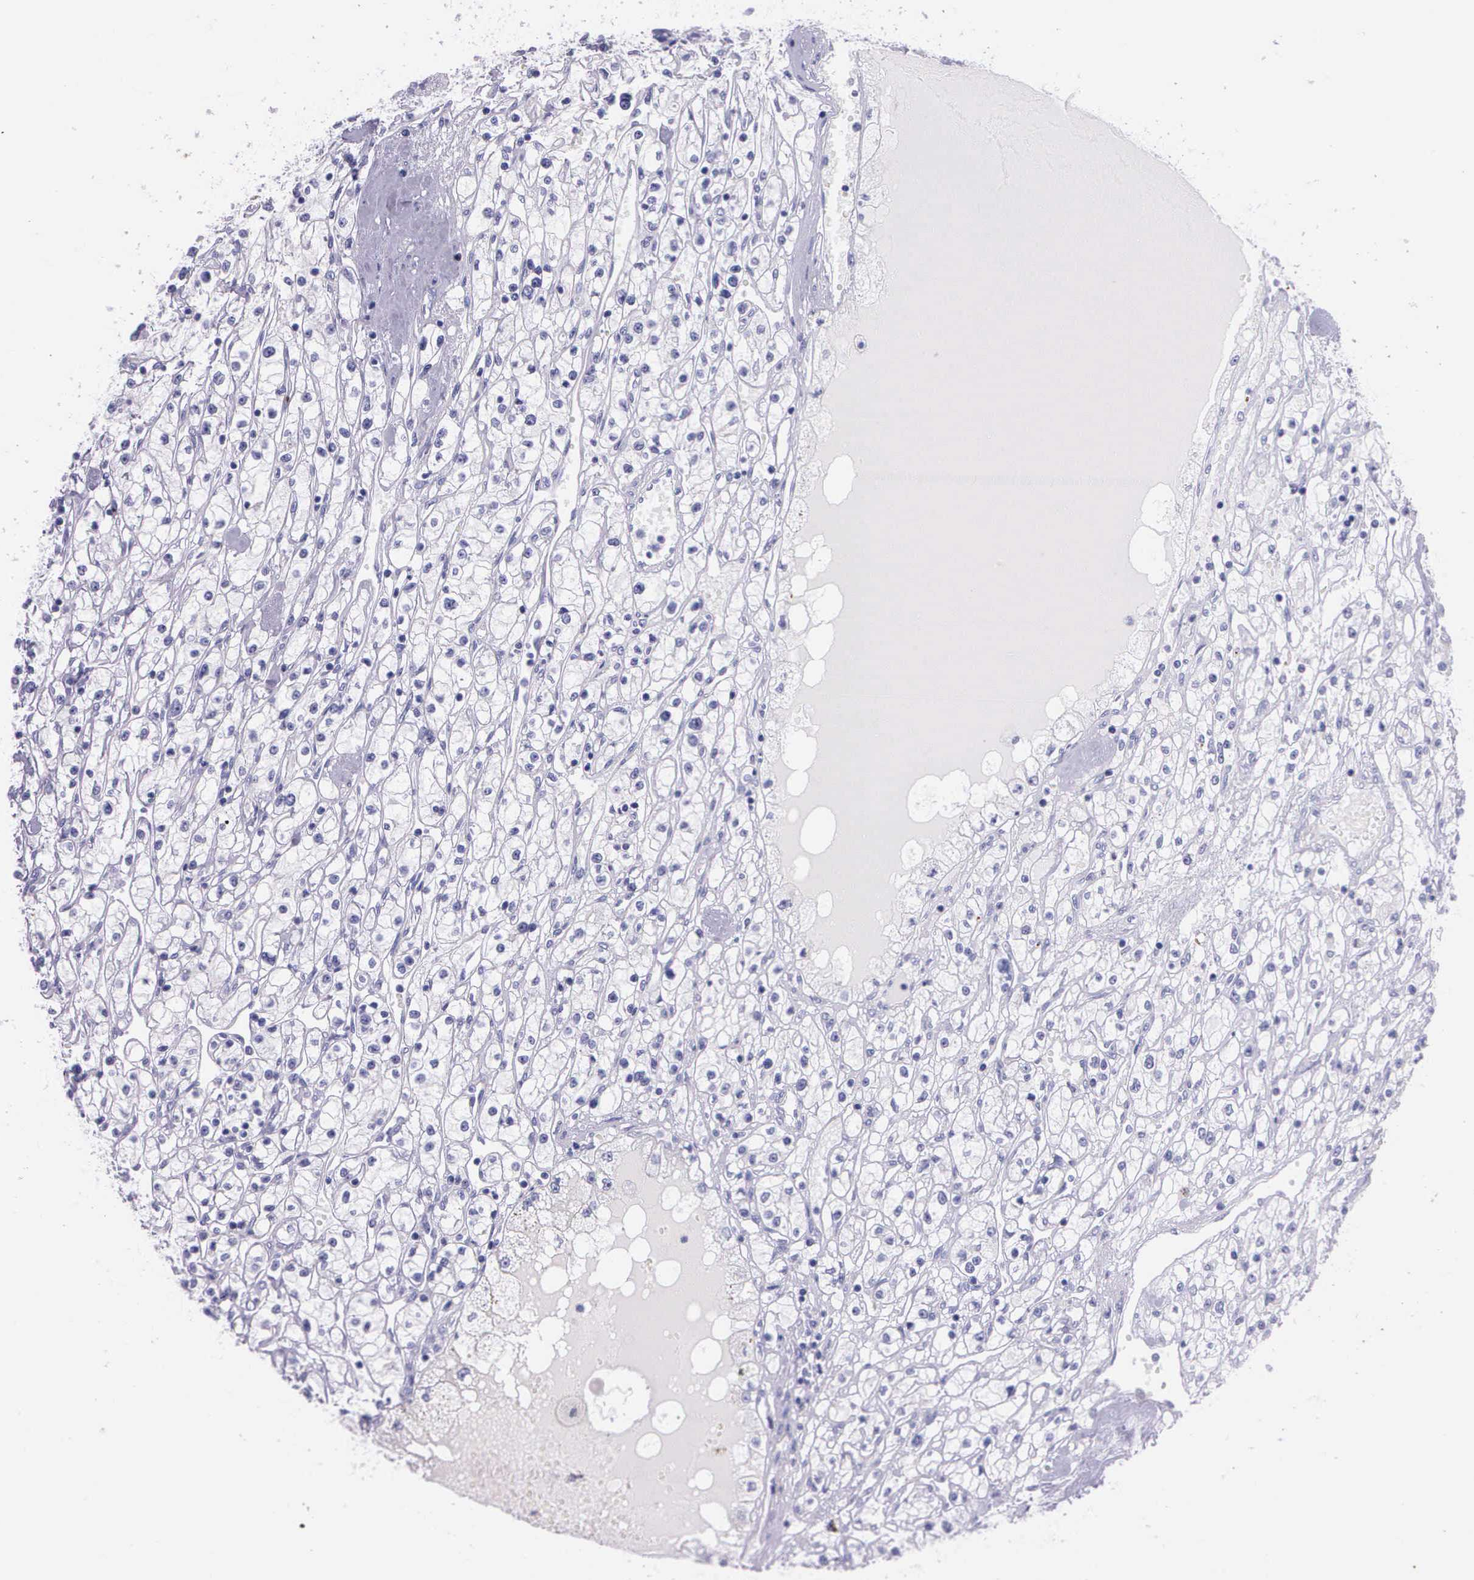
{"staining": {"intensity": "negative", "quantity": "none", "location": "none"}, "tissue": "renal cancer", "cell_type": "Tumor cells", "image_type": "cancer", "snomed": [{"axis": "morphology", "description": "Adenocarcinoma, NOS"}, {"axis": "topography", "description": "Kidney"}], "caption": "Adenocarcinoma (renal) stained for a protein using immunohistochemistry (IHC) shows no positivity tumor cells.", "gene": "CCNB1", "patient": {"sex": "male", "age": 56}}